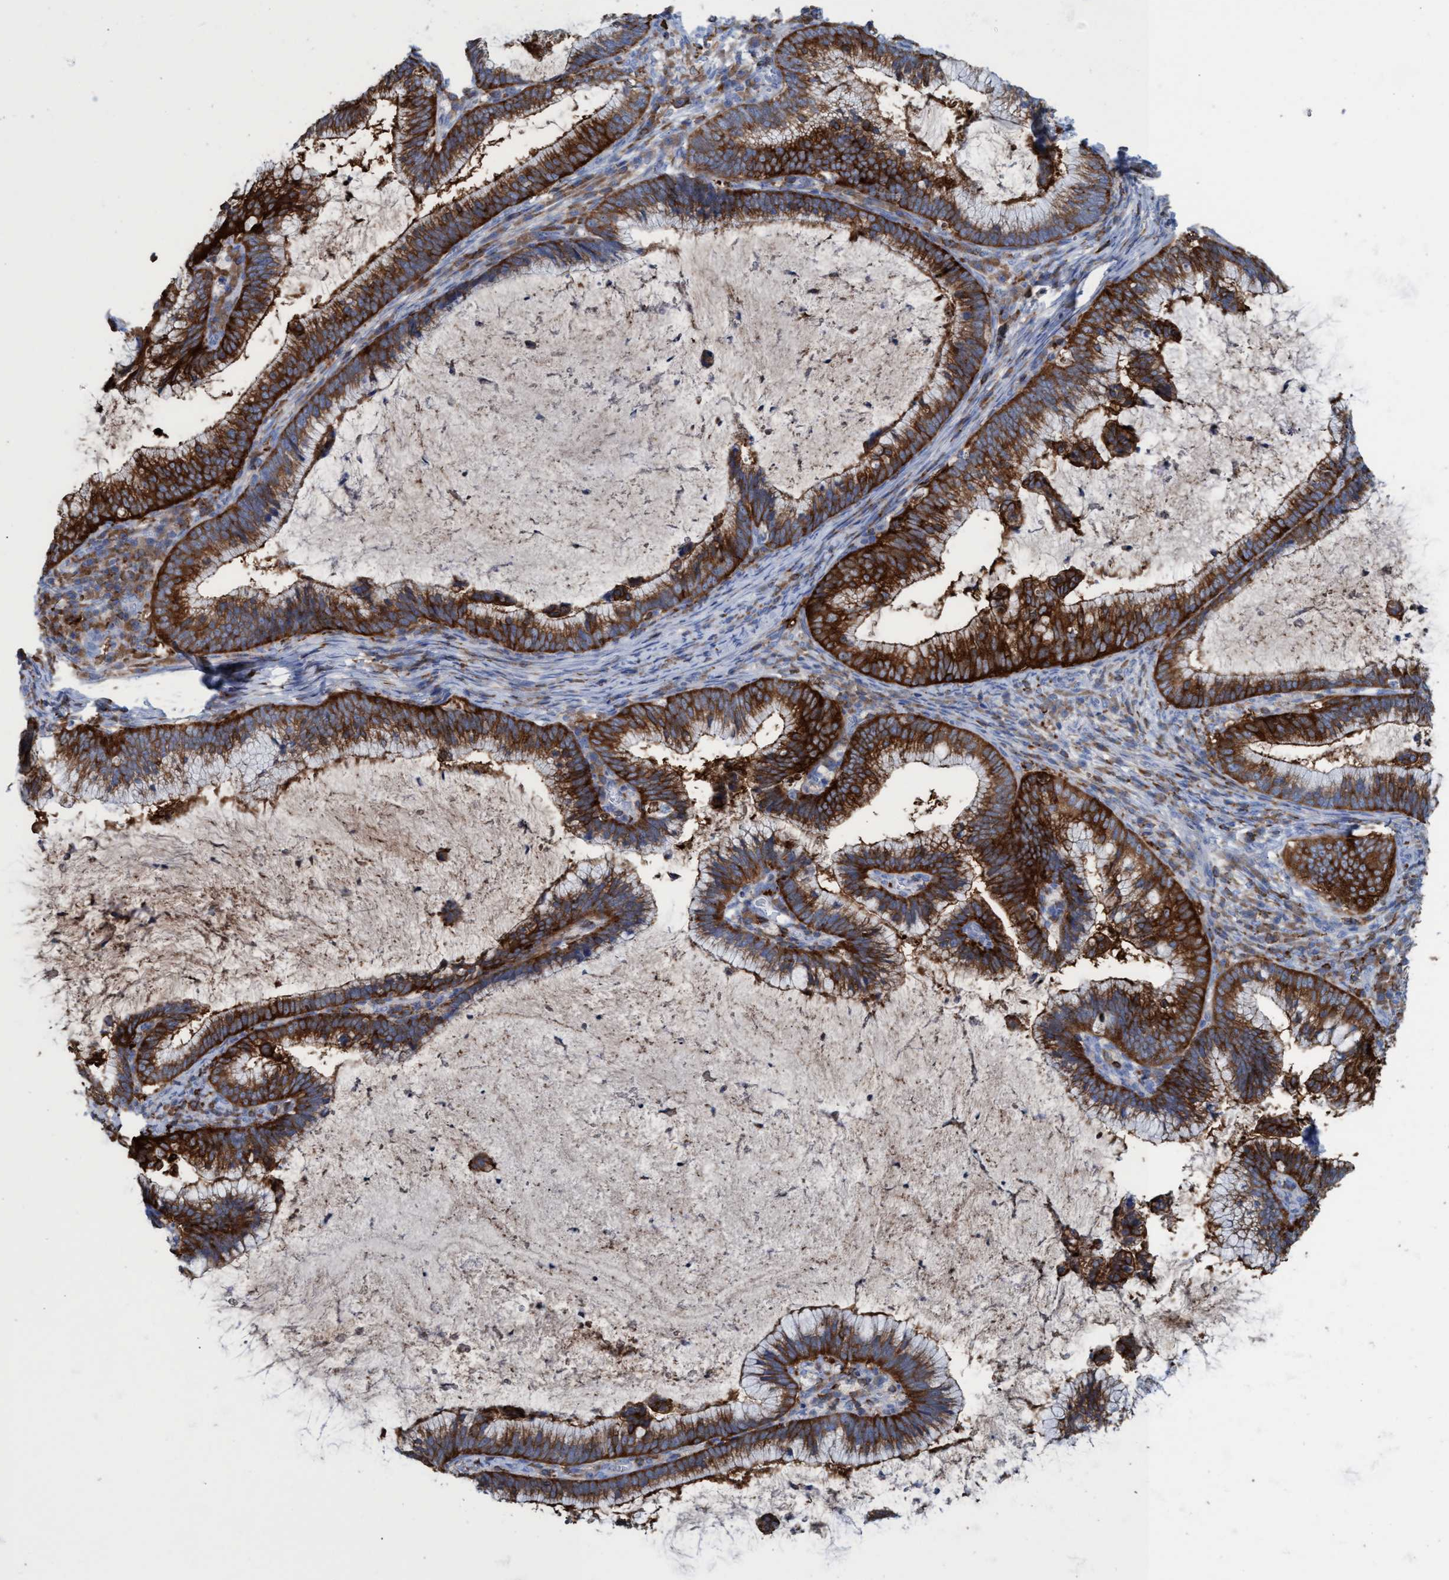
{"staining": {"intensity": "strong", "quantity": ">75%", "location": "cytoplasmic/membranous"}, "tissue": "cervical cancer", "cell_type": "Tumor cells", "image_type": "cancer", "snomed": [{"axis": "morphology", "description": "Adenocarcinoma, NOS"}, {"axis": "topography", "description": "Cervix"}], "caption": "Immunohistochemical staining of human cervical cancer (adenocarcinoma) shows high levels of strong cytoplasmic/membranous positivity in about >75% of tumor cells. (DAB IHC with brightfield microscopy, high magnification).", "gene": "EZR", "patient": {"sex": "female", "age": 36}}